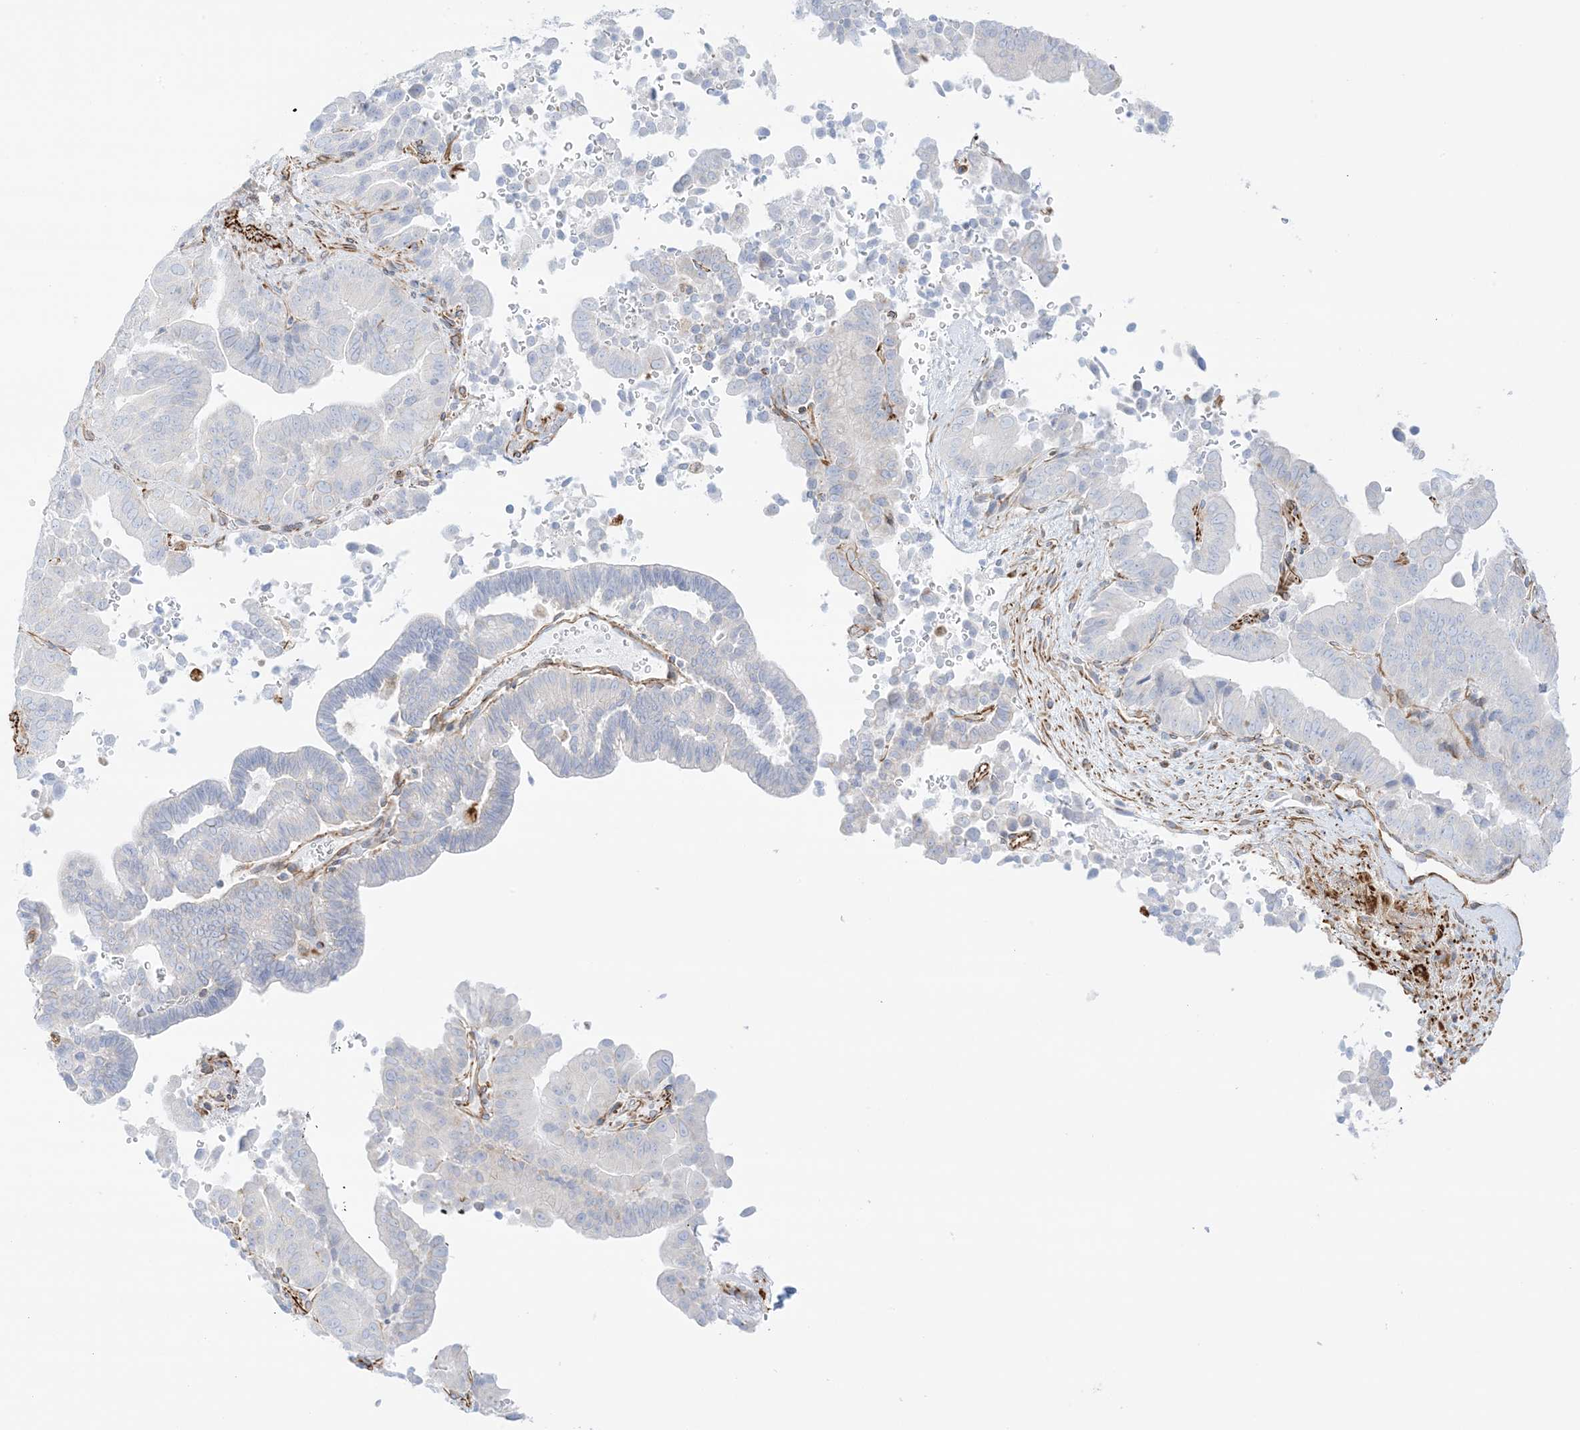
{"staining": {"intensity": "negative", "quantity": "none", "location": "none"}, "tissue": "liver cancer", "cell_type": "Tumor cells", "image_type": "cancer", "snomed": [{"axis": "morphology", "description": "Cholangiocarcinoma"}, {"axis": "topography", "description": "Liver"}], "caption": "This is an immunohistochemistry (IHC) histopathology image of cholangiocarcinoma (liver). There is no staining in tumor cells.", "gene": "PID1", "patient": {"sex": "female", "age": 75}}